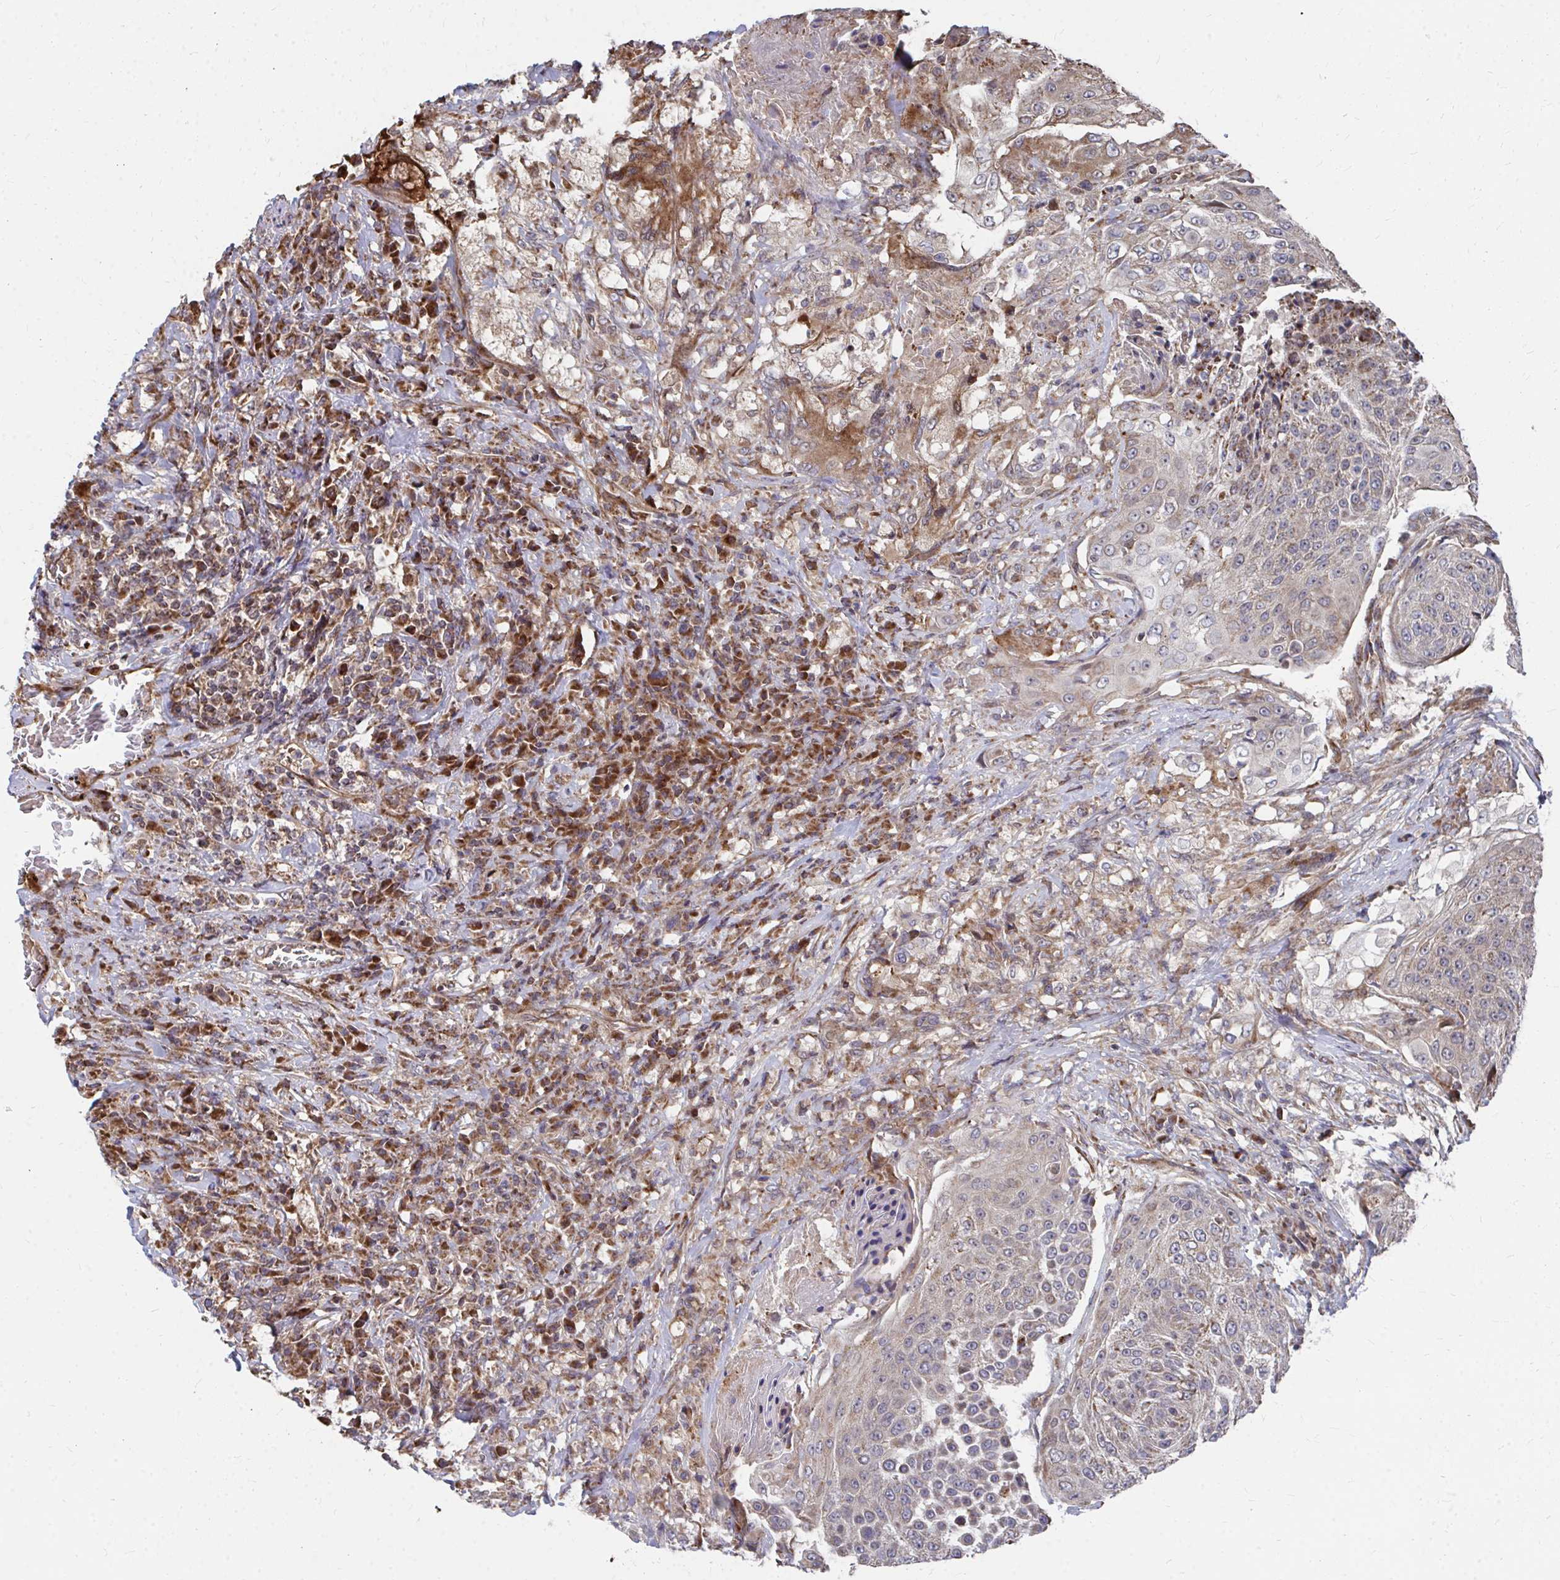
{"staining": {"intensity": "weak", "quantity": "25%-75%", "location": "cytoplasmic/membranous"}, "tissue": "urothelial cancer", "cell_type": "Tumor cells", "image_type": "cancer", "snomed": [{"axis": "morphology", "description": "Urothelial carcinoma, High grade"}, {"axis": "topography", "description": "Urinary bladder"}], "caption": "Urothelial cancer tissue shows weak cytoplasmic/membranous staining in about 25%-75% of tumor cells Using DAB (3,3'-diaminobenzidine) (brown) and hematoxylin (blue) stains, captured at high magnification using brightfield microscopy.", "gene": "FAM89A", "patient": {"sex": "female", "age": 63}}